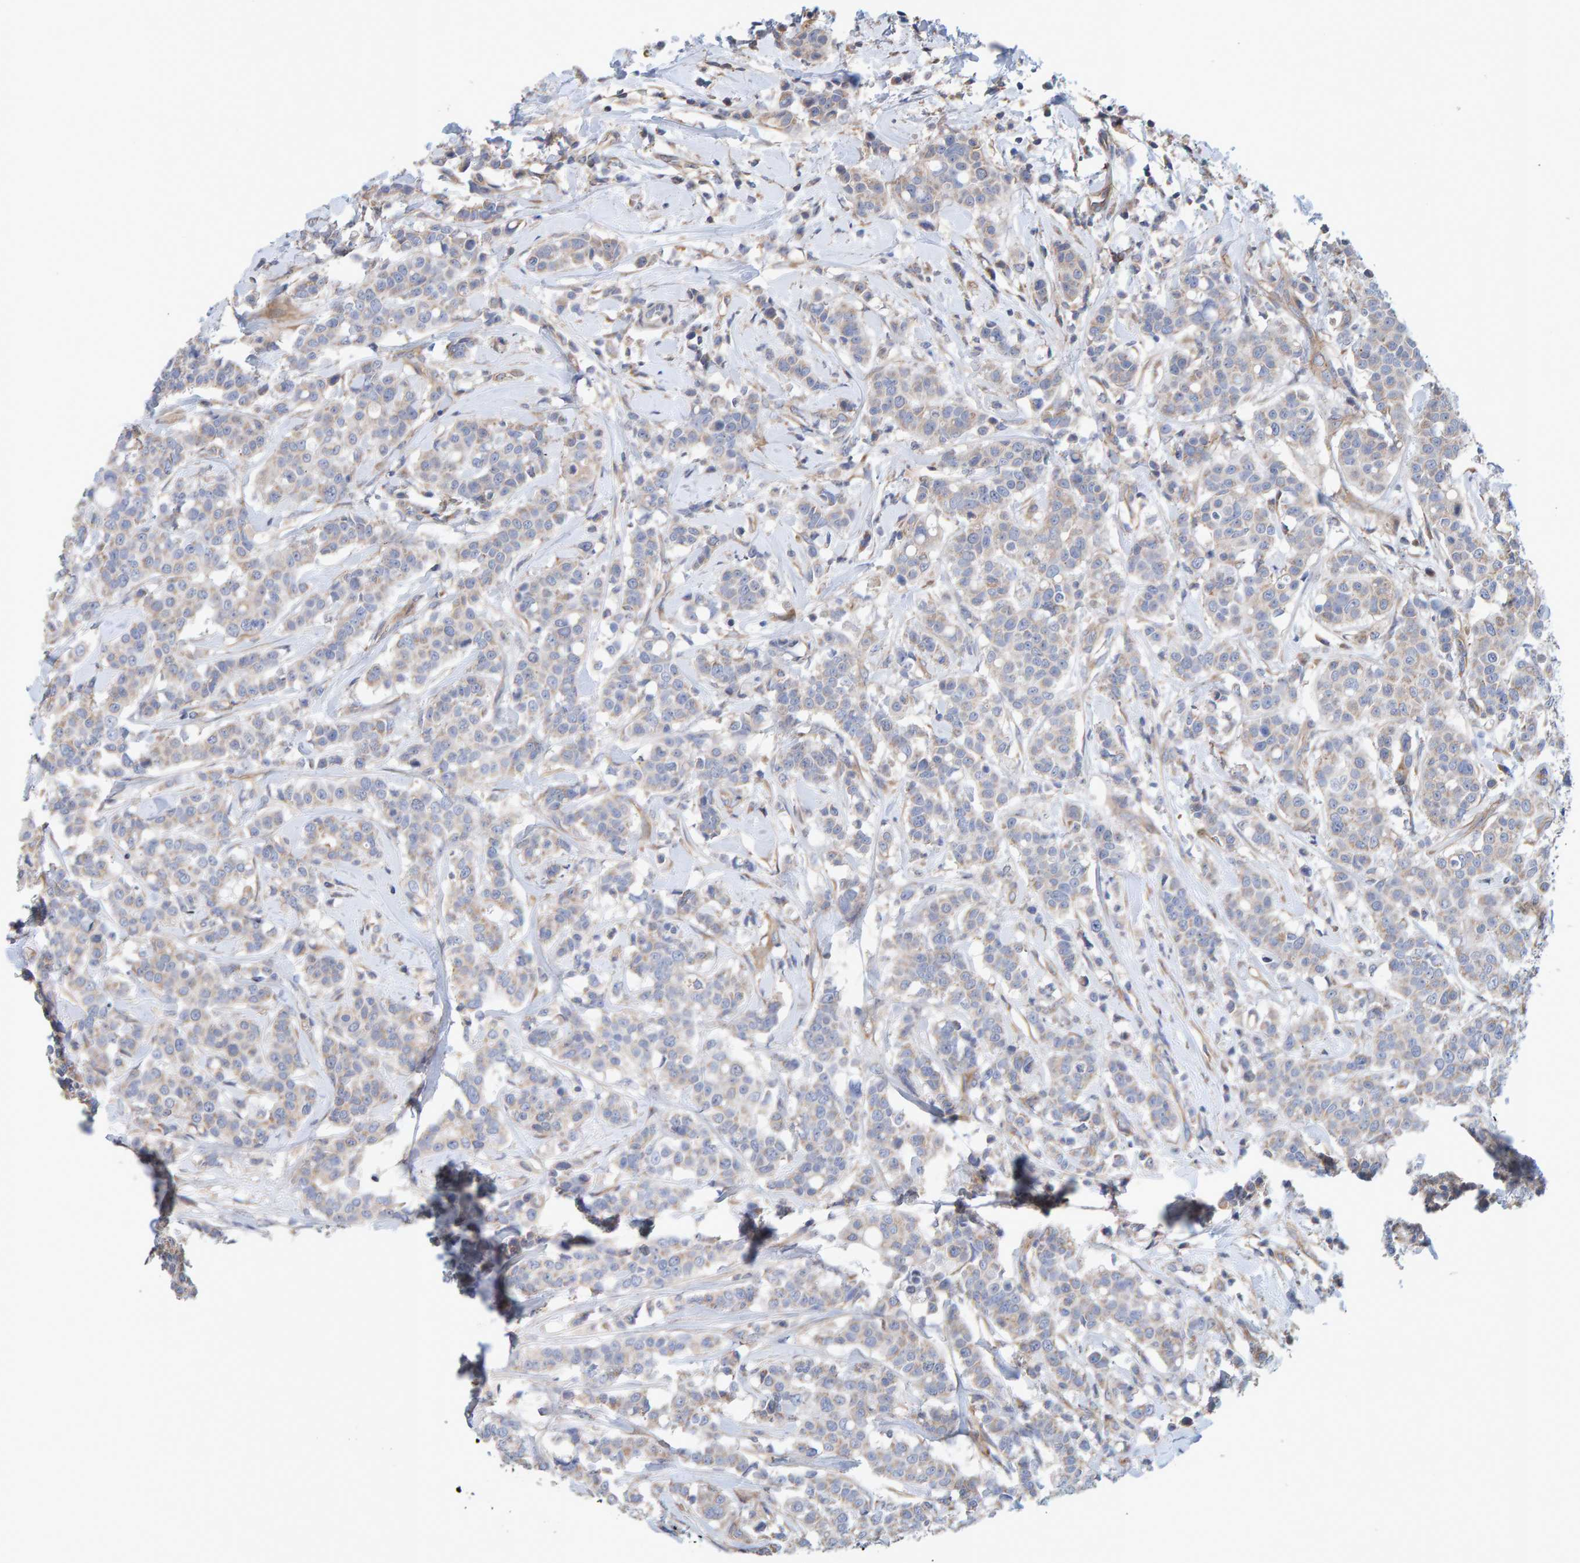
{"staining": {"intensity": "weak", "quantity": ">75%", "location": "cytoplasmic/membranous"}, "tissue": "breast cancer", "cell_type": "Tumor cells", "image_type": "cancer", "snomed": [{"axis": "morphology", "description": "Duct carcinoma"}, {"axis": "topography", "description": "Breast"}], "caption": "Human intraductal carcinoma (breast) stained with a protein marker displays weak staining in tumor cells.", "gene": "RGP1", "patient": {"sex": "female", "age": 27}}